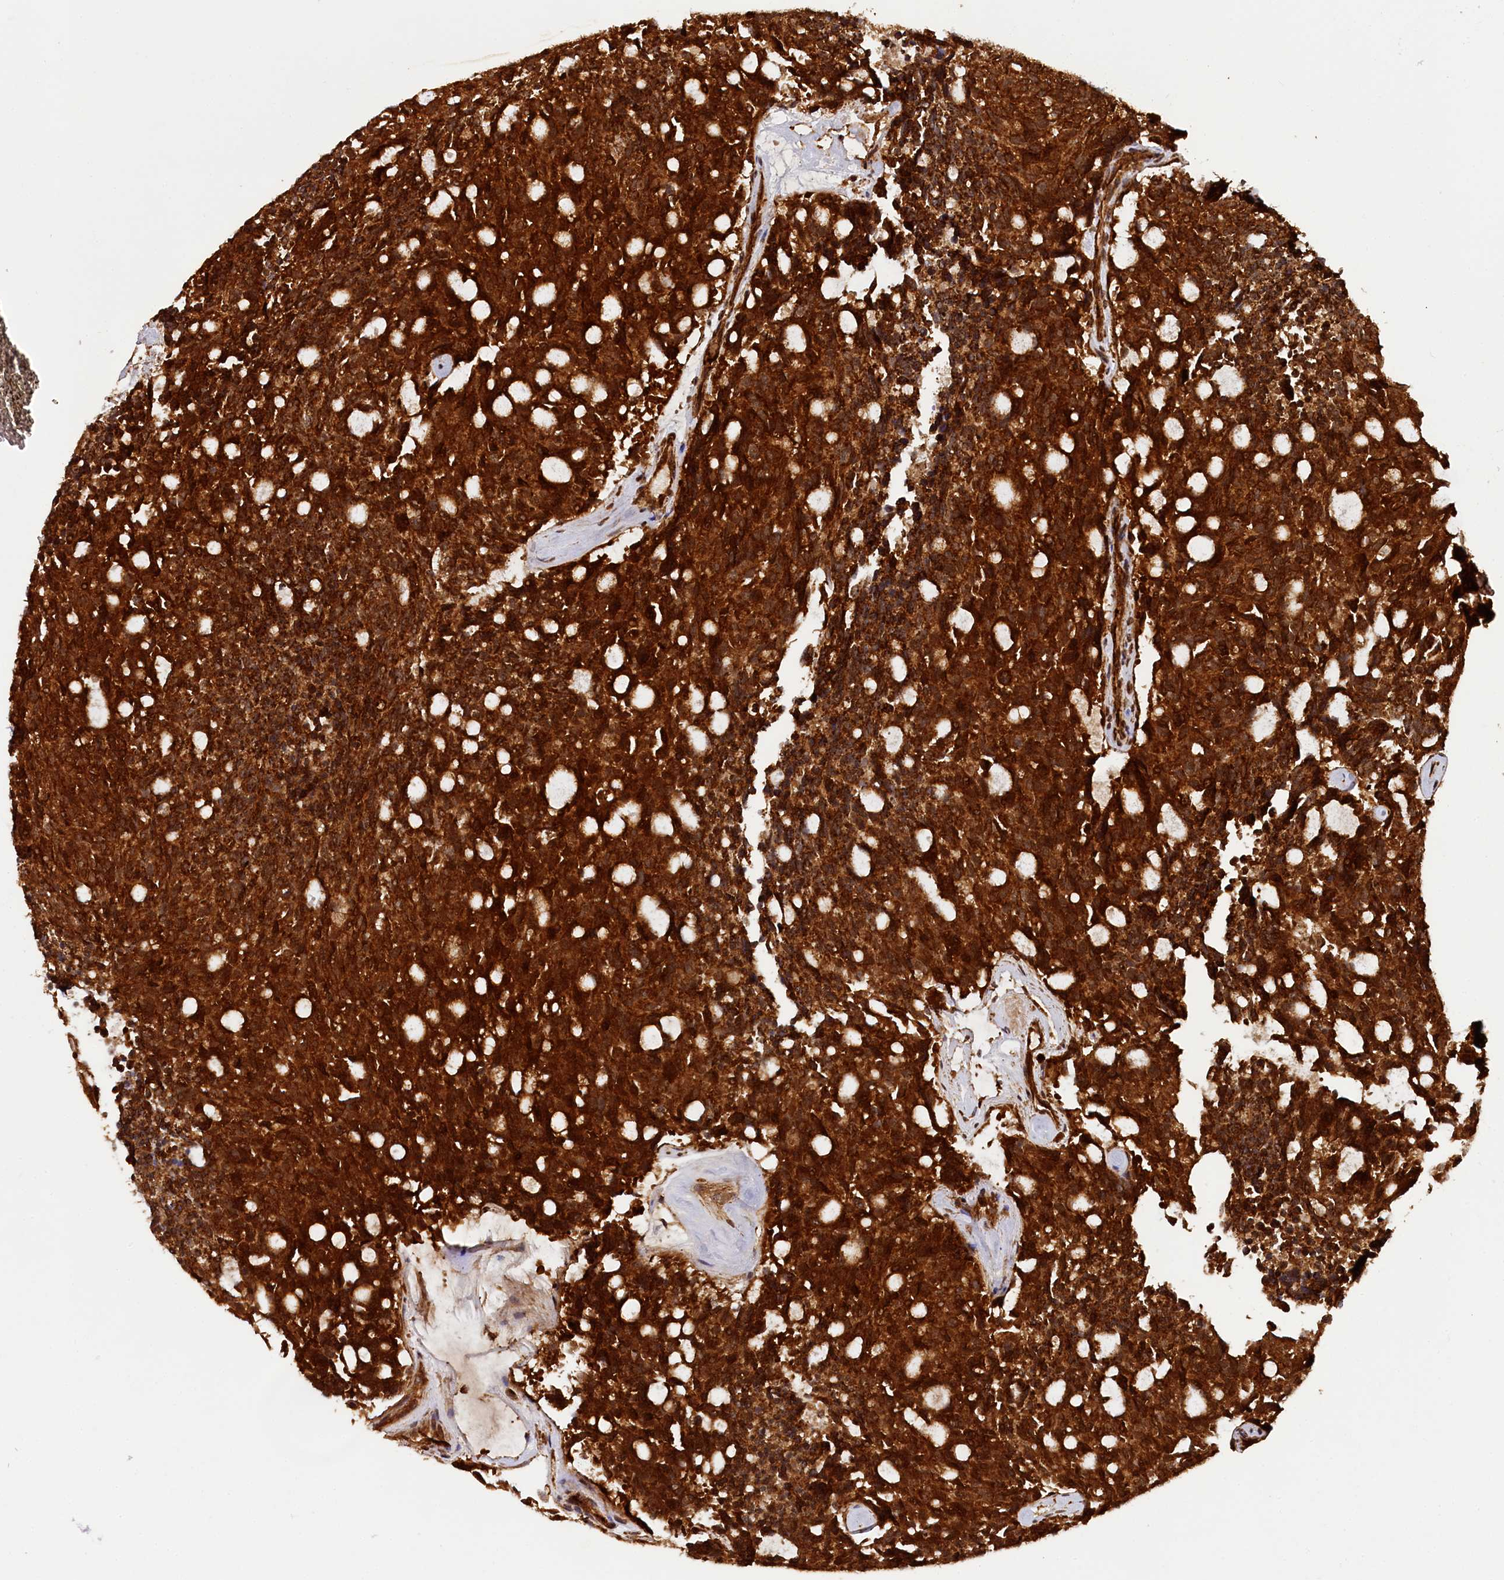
{"staining": {"intensity": "strong", "quantity": ">75%", "location": "cytoplasmic/membranous"}, "tissue": "carcinoid", "cell_type": "Tumor cells", "image_type": "cancer", "snomed": [{"axis": "morphology", "description": "Carcinoid, malignant, NOS"}, {"axis": "topography", "description": "Pancreas"}], "caption": "There is high levels of strong cytoplasmic/membranous positivity in tumor cells of malignant carcinoid, as demonstrated by immunohistochemical staining (brown color).", "gene": "STUB1", "patient": {"sex": "female", "age": 54}}